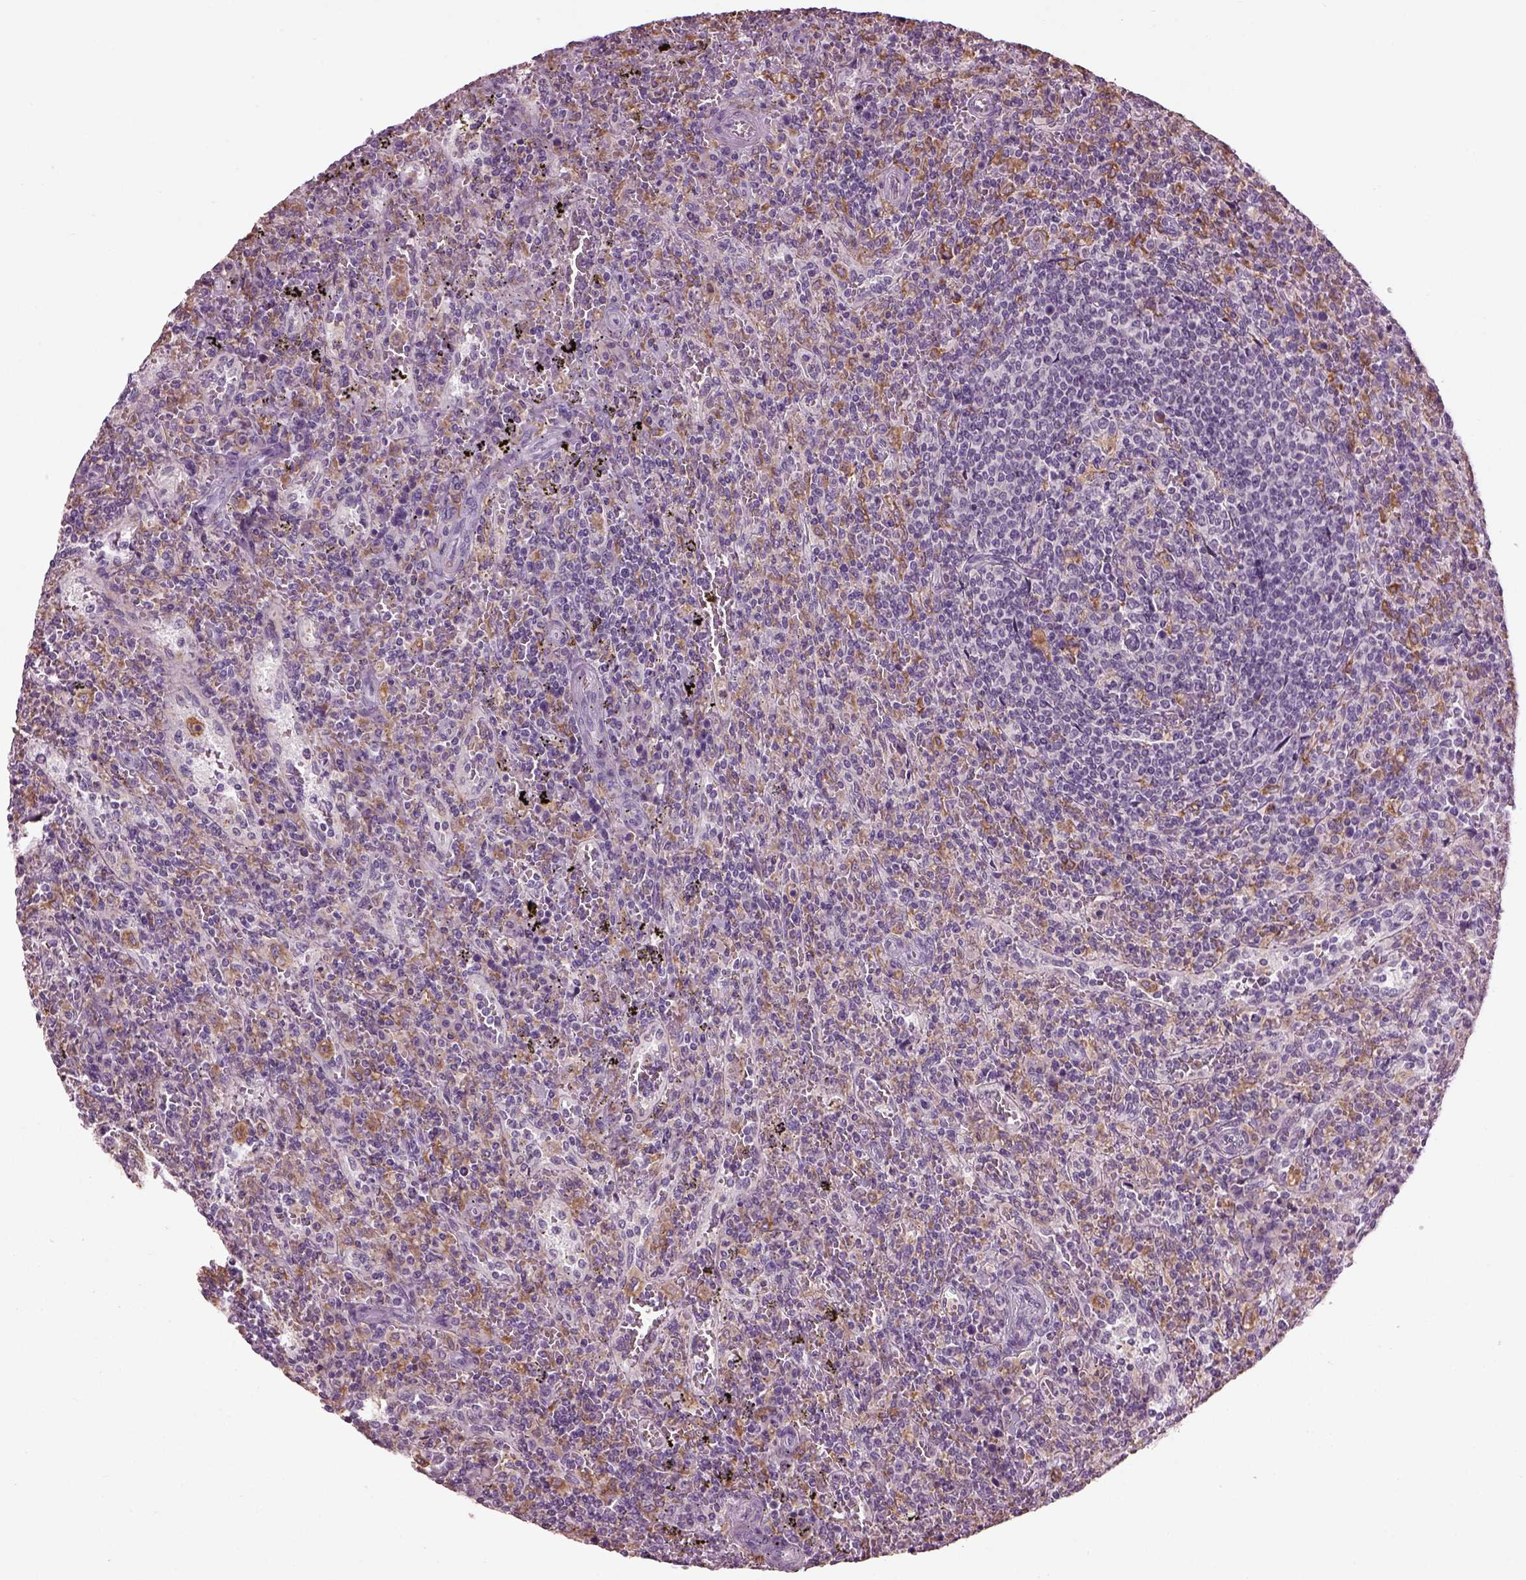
{"staining": {"intensity": "weak", "quantity": "<25%", "location": "cytoplasmic/membranous"}, "tissue": "lymphoma", "cell_type": "Tumor cells", "image_type": "cancer", "snomed": [{"axis": "morphology", "description": "Malignant lymphoma, non-Hodgkin's type, Low grade"}, {"axis": "topography", "description": "Spleen"}], "caption": "Immunohistochemical staining of human lymphoma exhibits no significant staining in tumor cells. (DAB immunohistochemistry (IHC), high magnification).", "gene": "TMEM231", "patient": {"sex": "male", "age": 62}}